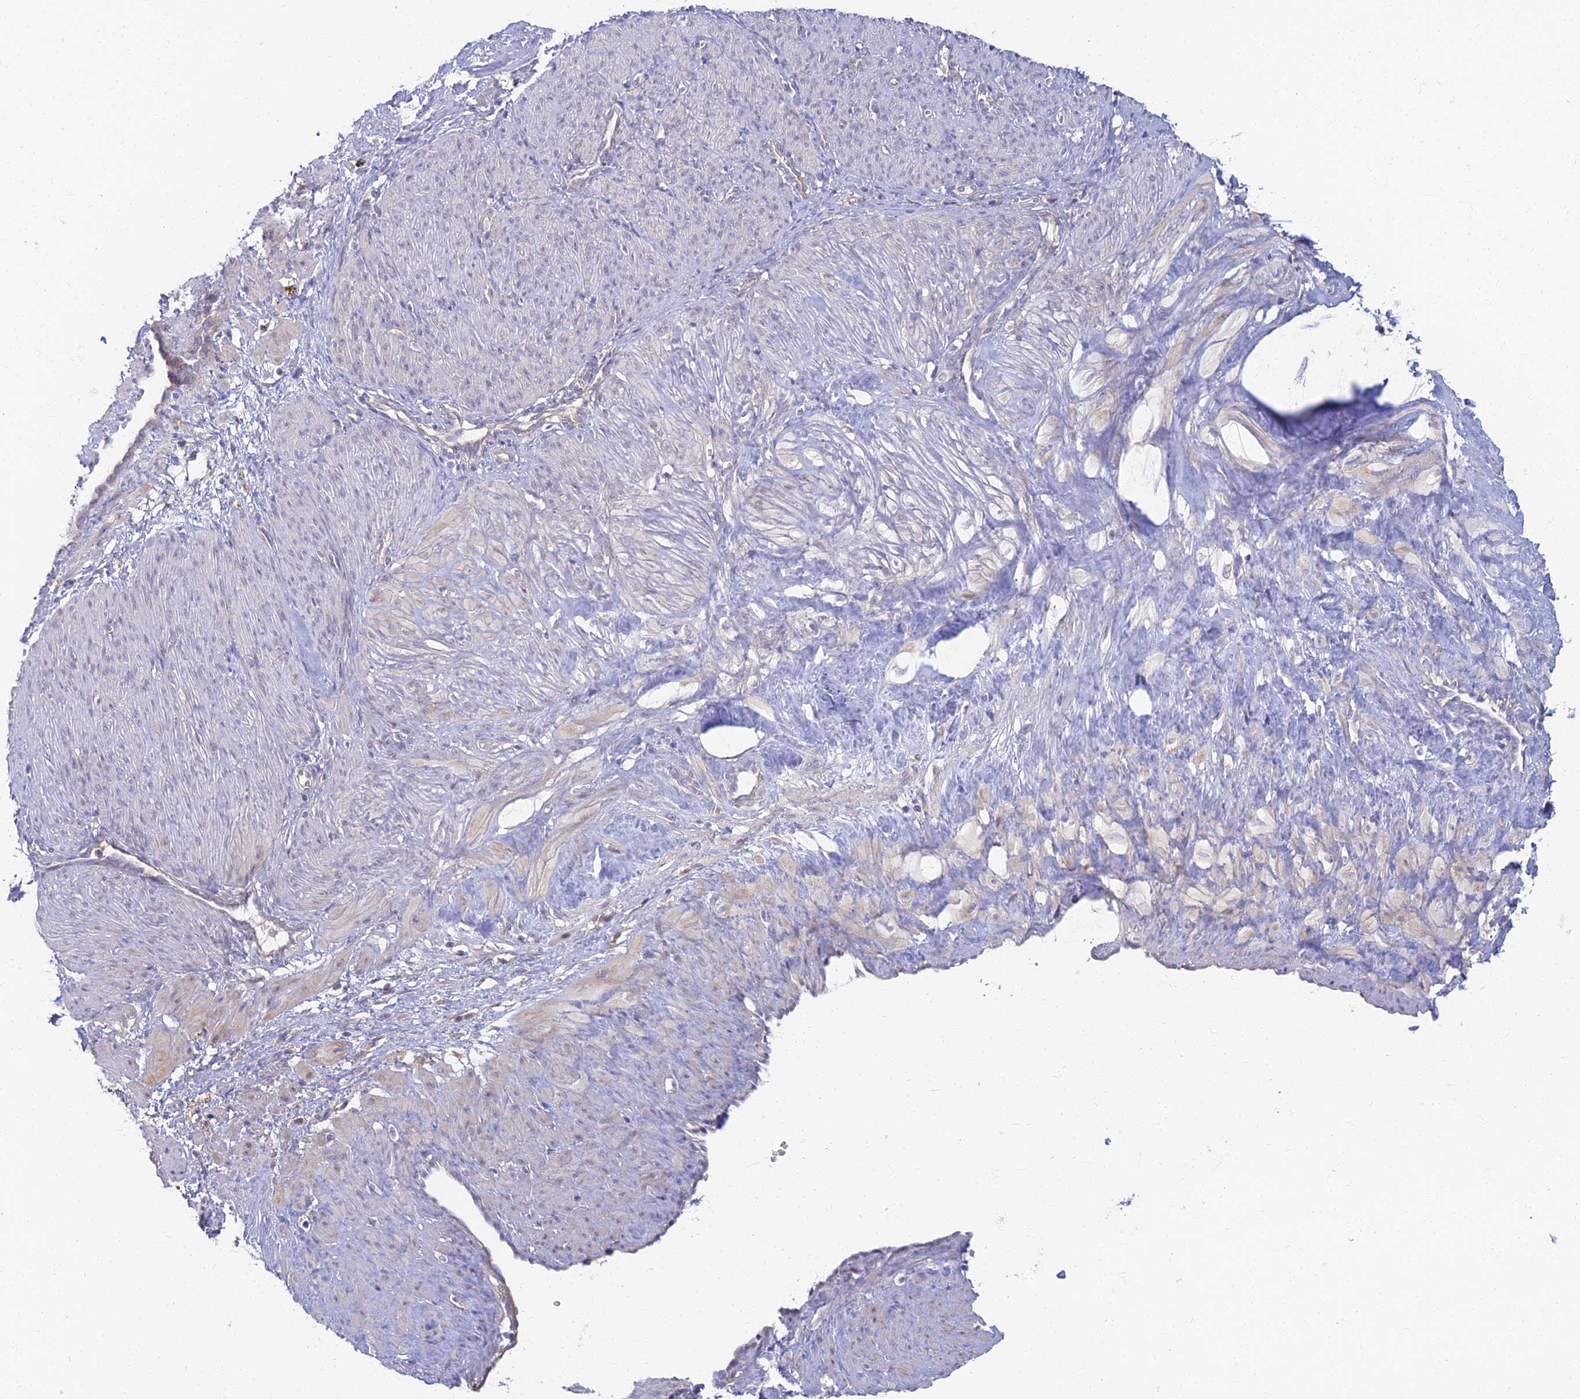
{"staining": {"intensity": "negative", "quantity": "none", "location": "none"}, "tissue": "smooth muscle", "cell_type": "Smooth muscle cells", "image_type": "normal", "snomed": [{"axis": "morphology", "description": "Normal tissue, NOS"}, {"axis": "topography", "description": "Endometrium"}], "caption": "The image demonstrates no staining of smooth muscle cells in normal smooth muscle. (IHC, brightfield microscopy, high magnification).", "gene": "PROX2", "patient": {"sex": "female", "age": 33}}